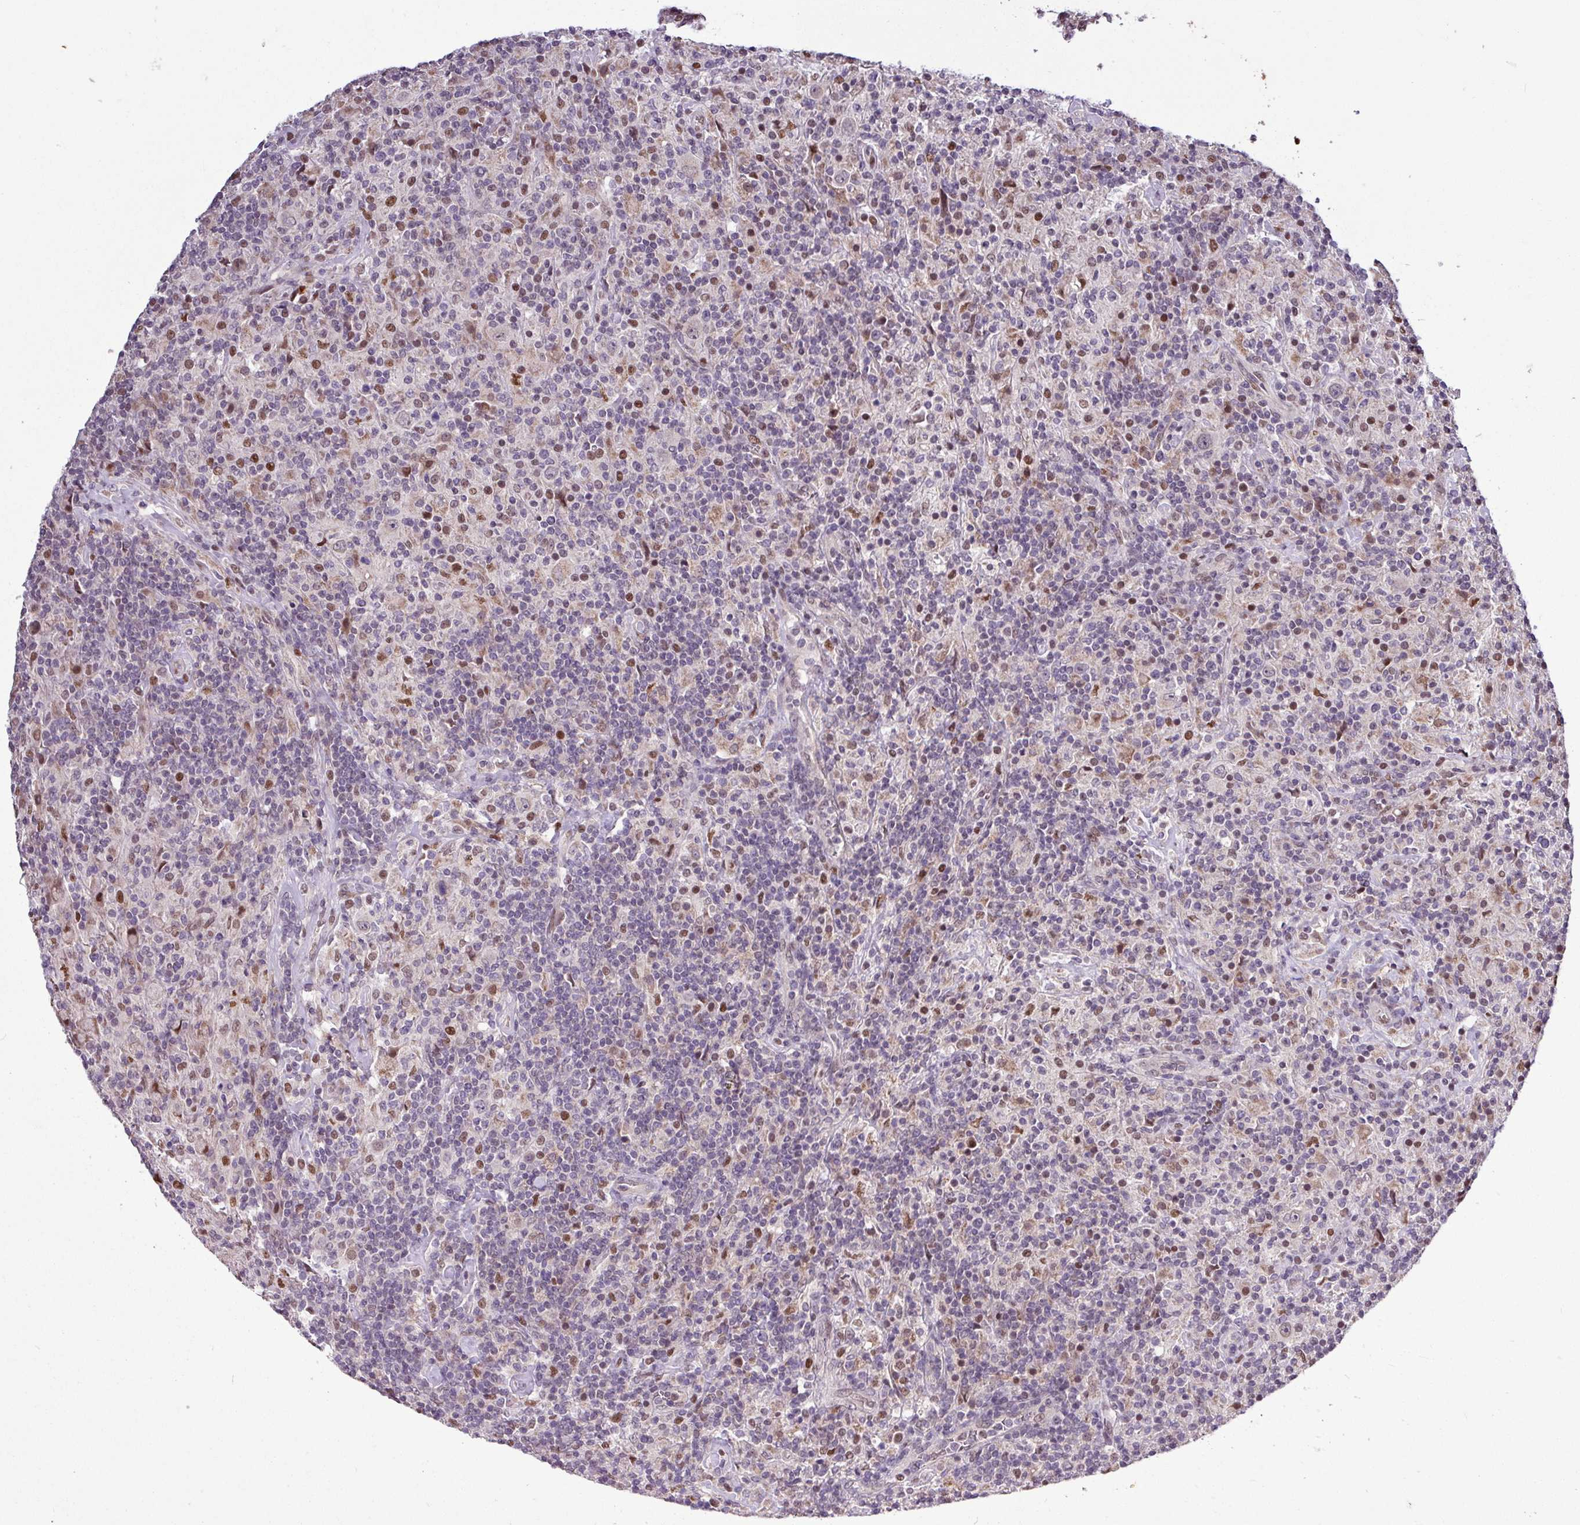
{"staining": {"intensity": "weak", "quantity": "<25%", "location": "nuclear"}, "tissue": "lymphoma", "cell_type": "Tumor cells", "image_type": "cancer", "snomed": [{"axis": "morphology", "description": "Hodgkin's disease, NOS"}, {"axis": "topography", "description": "Lymph node"}], "caption": "DAB immunohistochemical staining of human Hodgkin's disease exhibits no significant expression in tumor cells. Brightfield microscopy of IHC stained with DAB (3,3'-diaminobenzidine) (brown) and hematoxylin (blue), captured at high magnification.", "gene": "SKIC2", "patient": {"sex": "male", "age": 70}}